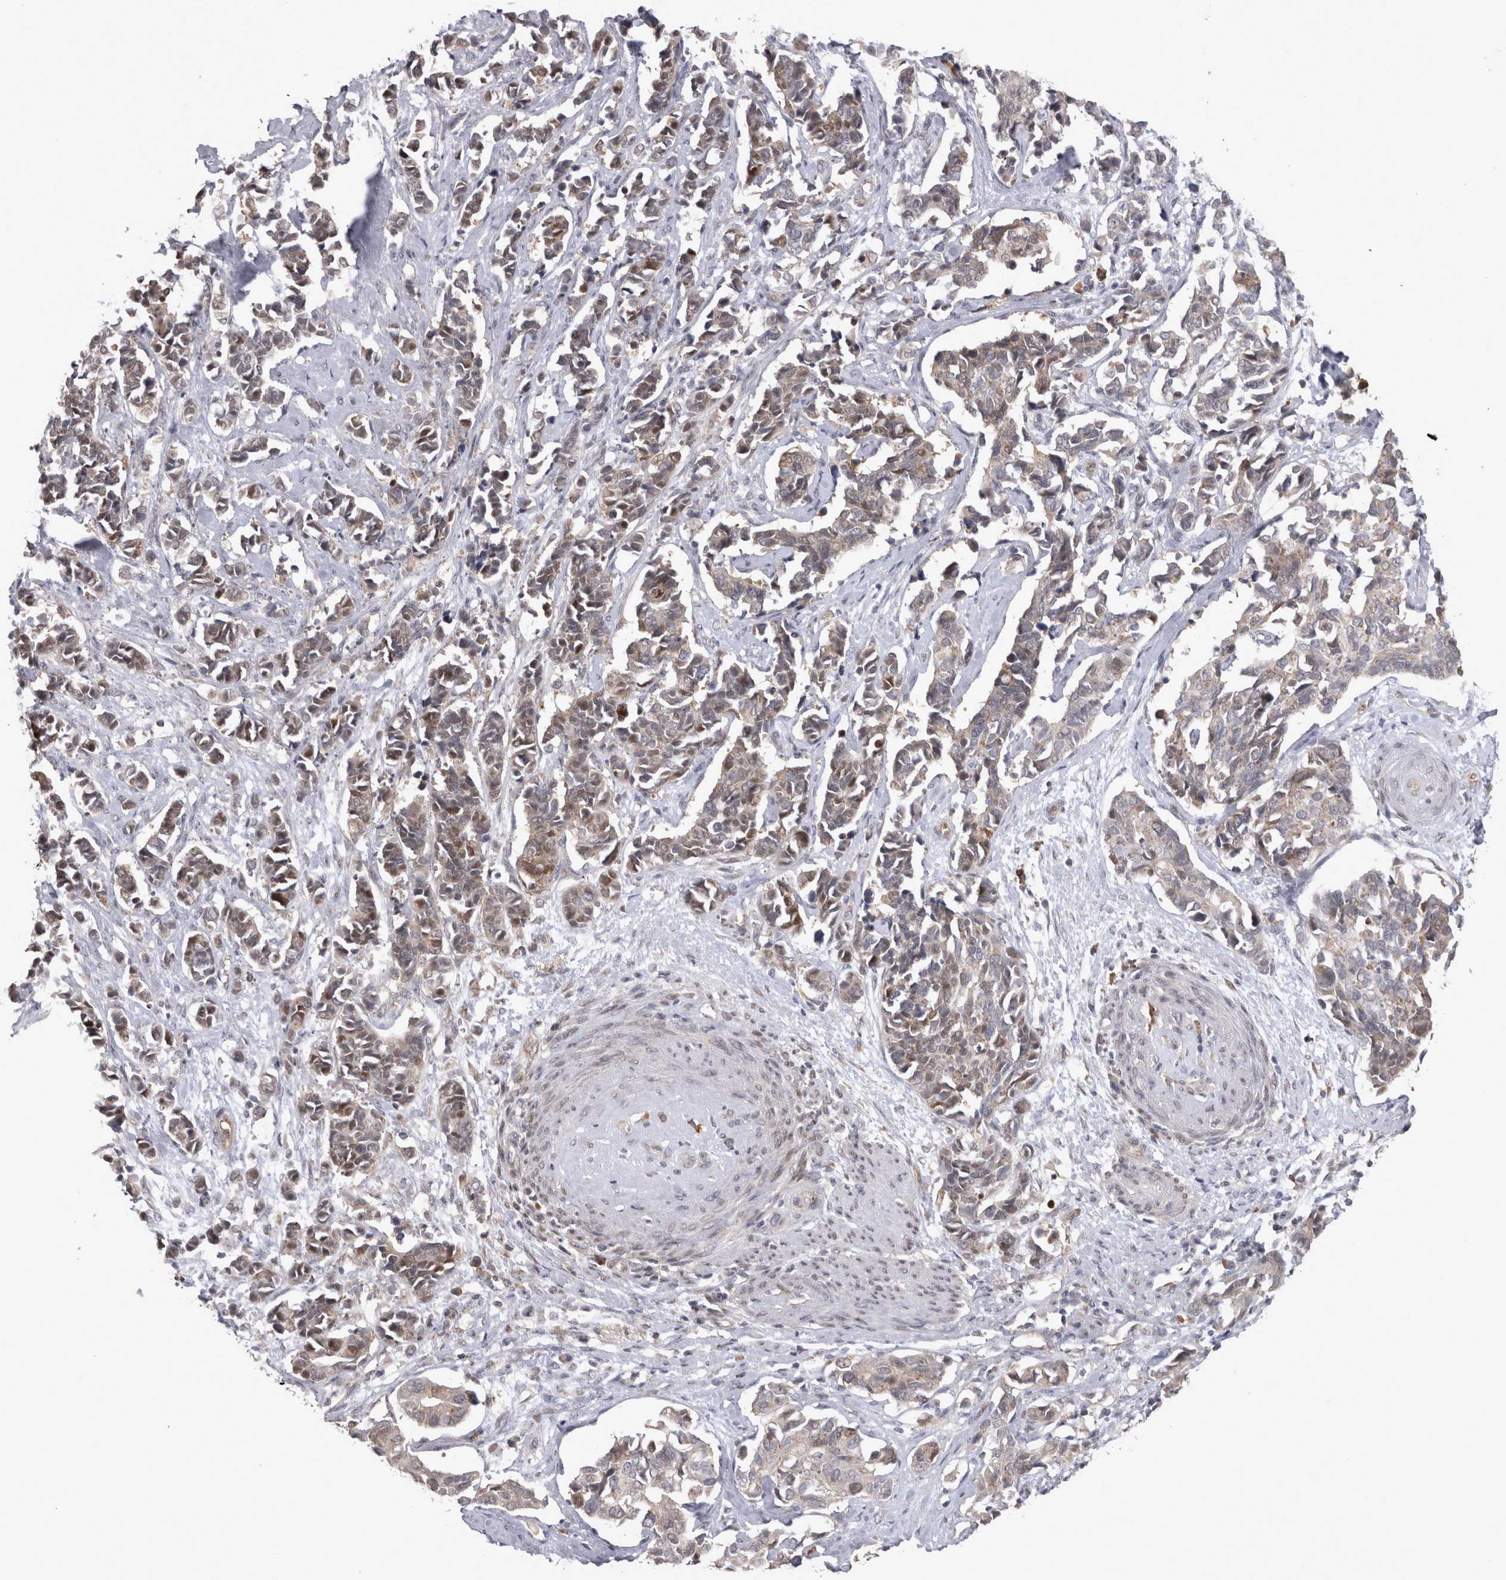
{"staining": {"intensity": "weak", "quantity": ">75%", "location": "cytoplasmic/membranous"}, "tissue": "cervical cancer", "cell_type": "Tumor cells", "image_type": "cancer", "snomed": [{"axis": "morphology", "description": "Normal tissue, NOS"}, {"axis": "morphology", "description": "Squamous cell carcinoma, NOS"}, {"axis": "topography", "description": "Cervix"}], "caption": "There is low levels of weak cytoplasmic/membranous expression in tumor cells of cervical cancer, as demonstrated by immunohistochemical staining (brown color).", "gene": "CHIC2", "patient": {"sex": "female", "age": 35}}